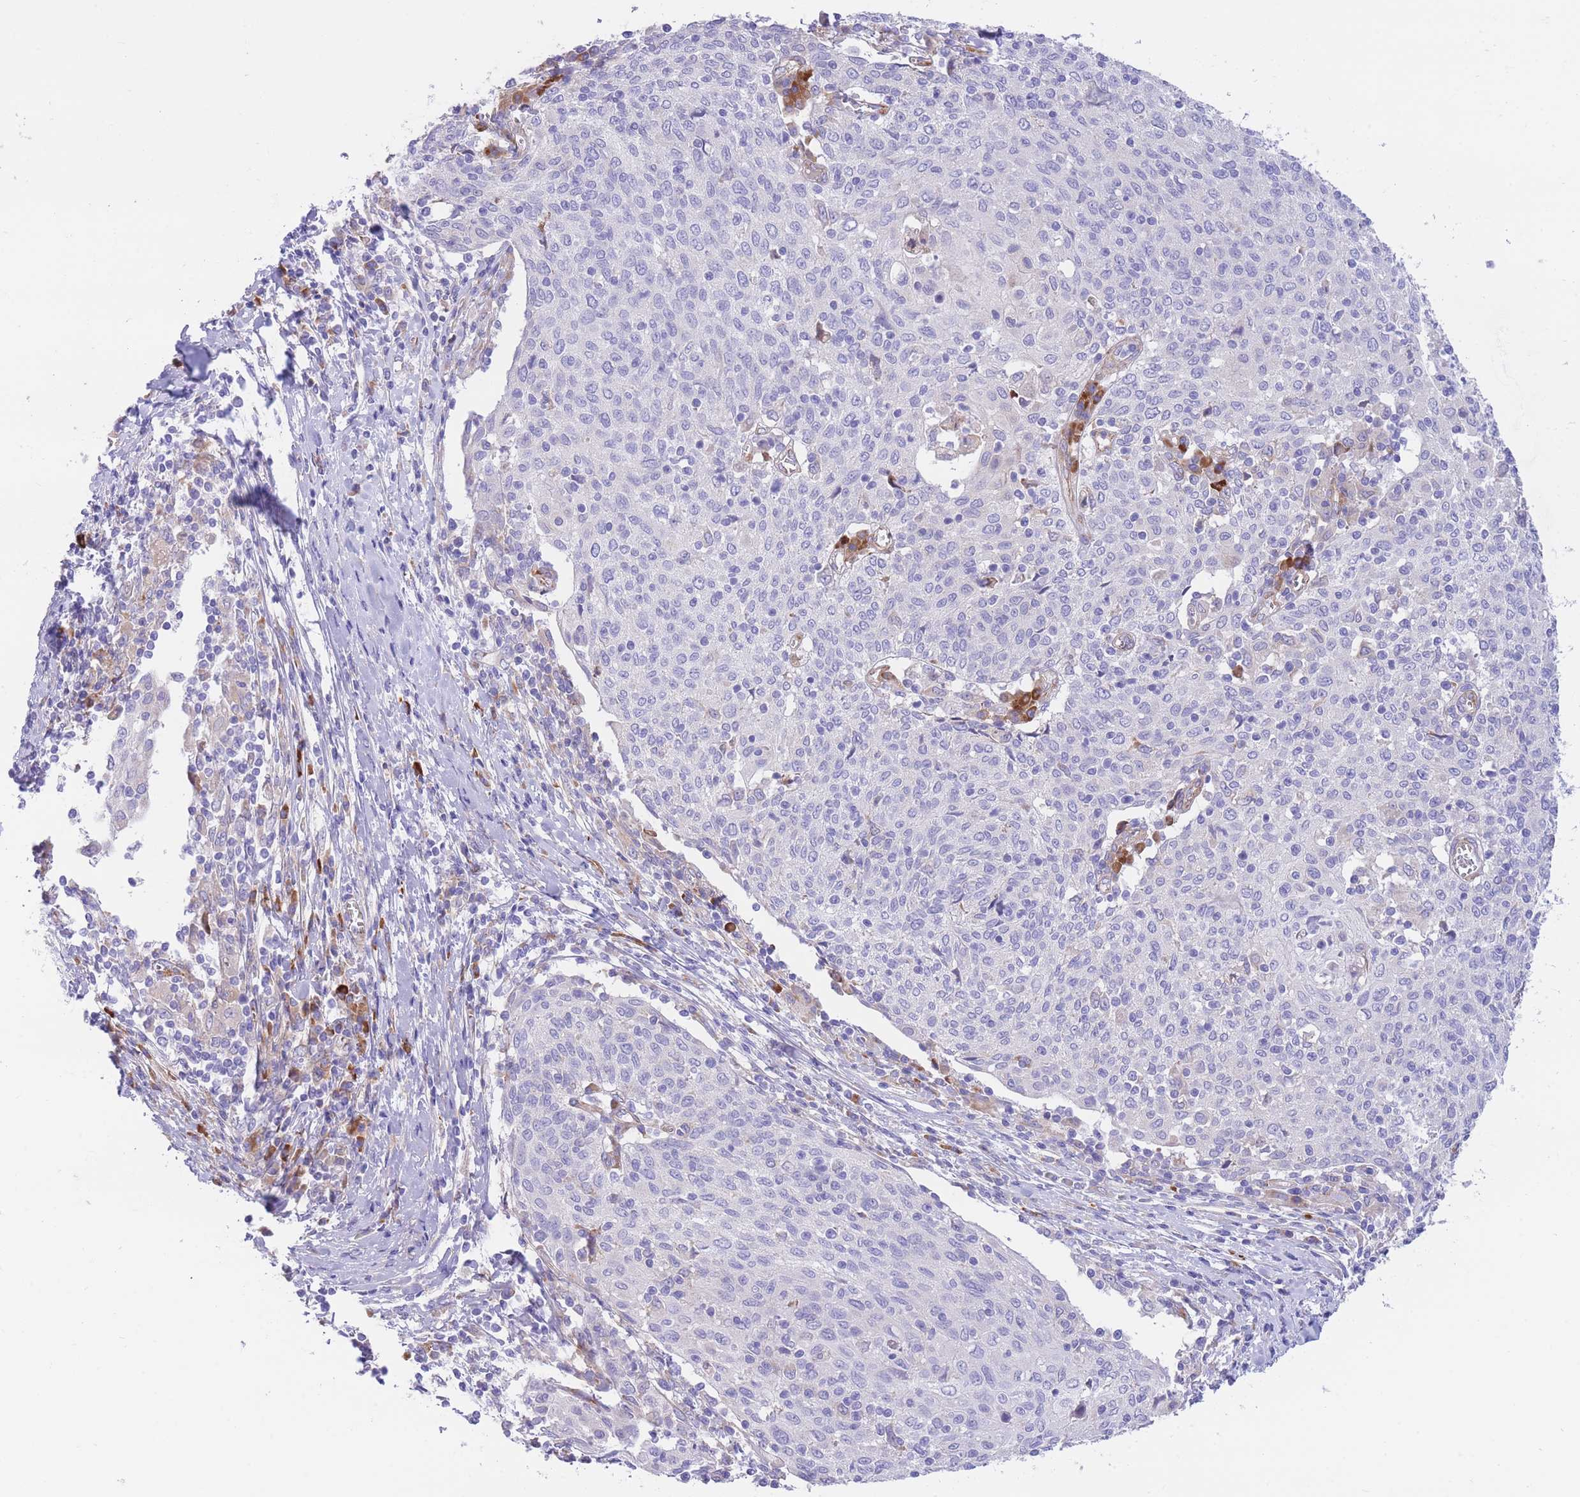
{"staining": {"intensity": "negative", "quantity": "none", "location": "none"}, "tissue": "cervical cancer", "cell_type": "Tumor cells", "image_type": "cancer", "snomed": [{"axis": "morphology", "description": "Squamous cell carcinoma, NOS"}, {"axis": "topography", "description": "Cervix"}], "caption": "DAB immunohistochemical staining of cervical cancer (squamous cell carcinoma) demonstrates no significant positivity in tumor cells.", "gene": "DET1", "patient": {"sex": "female", "age": 52}}